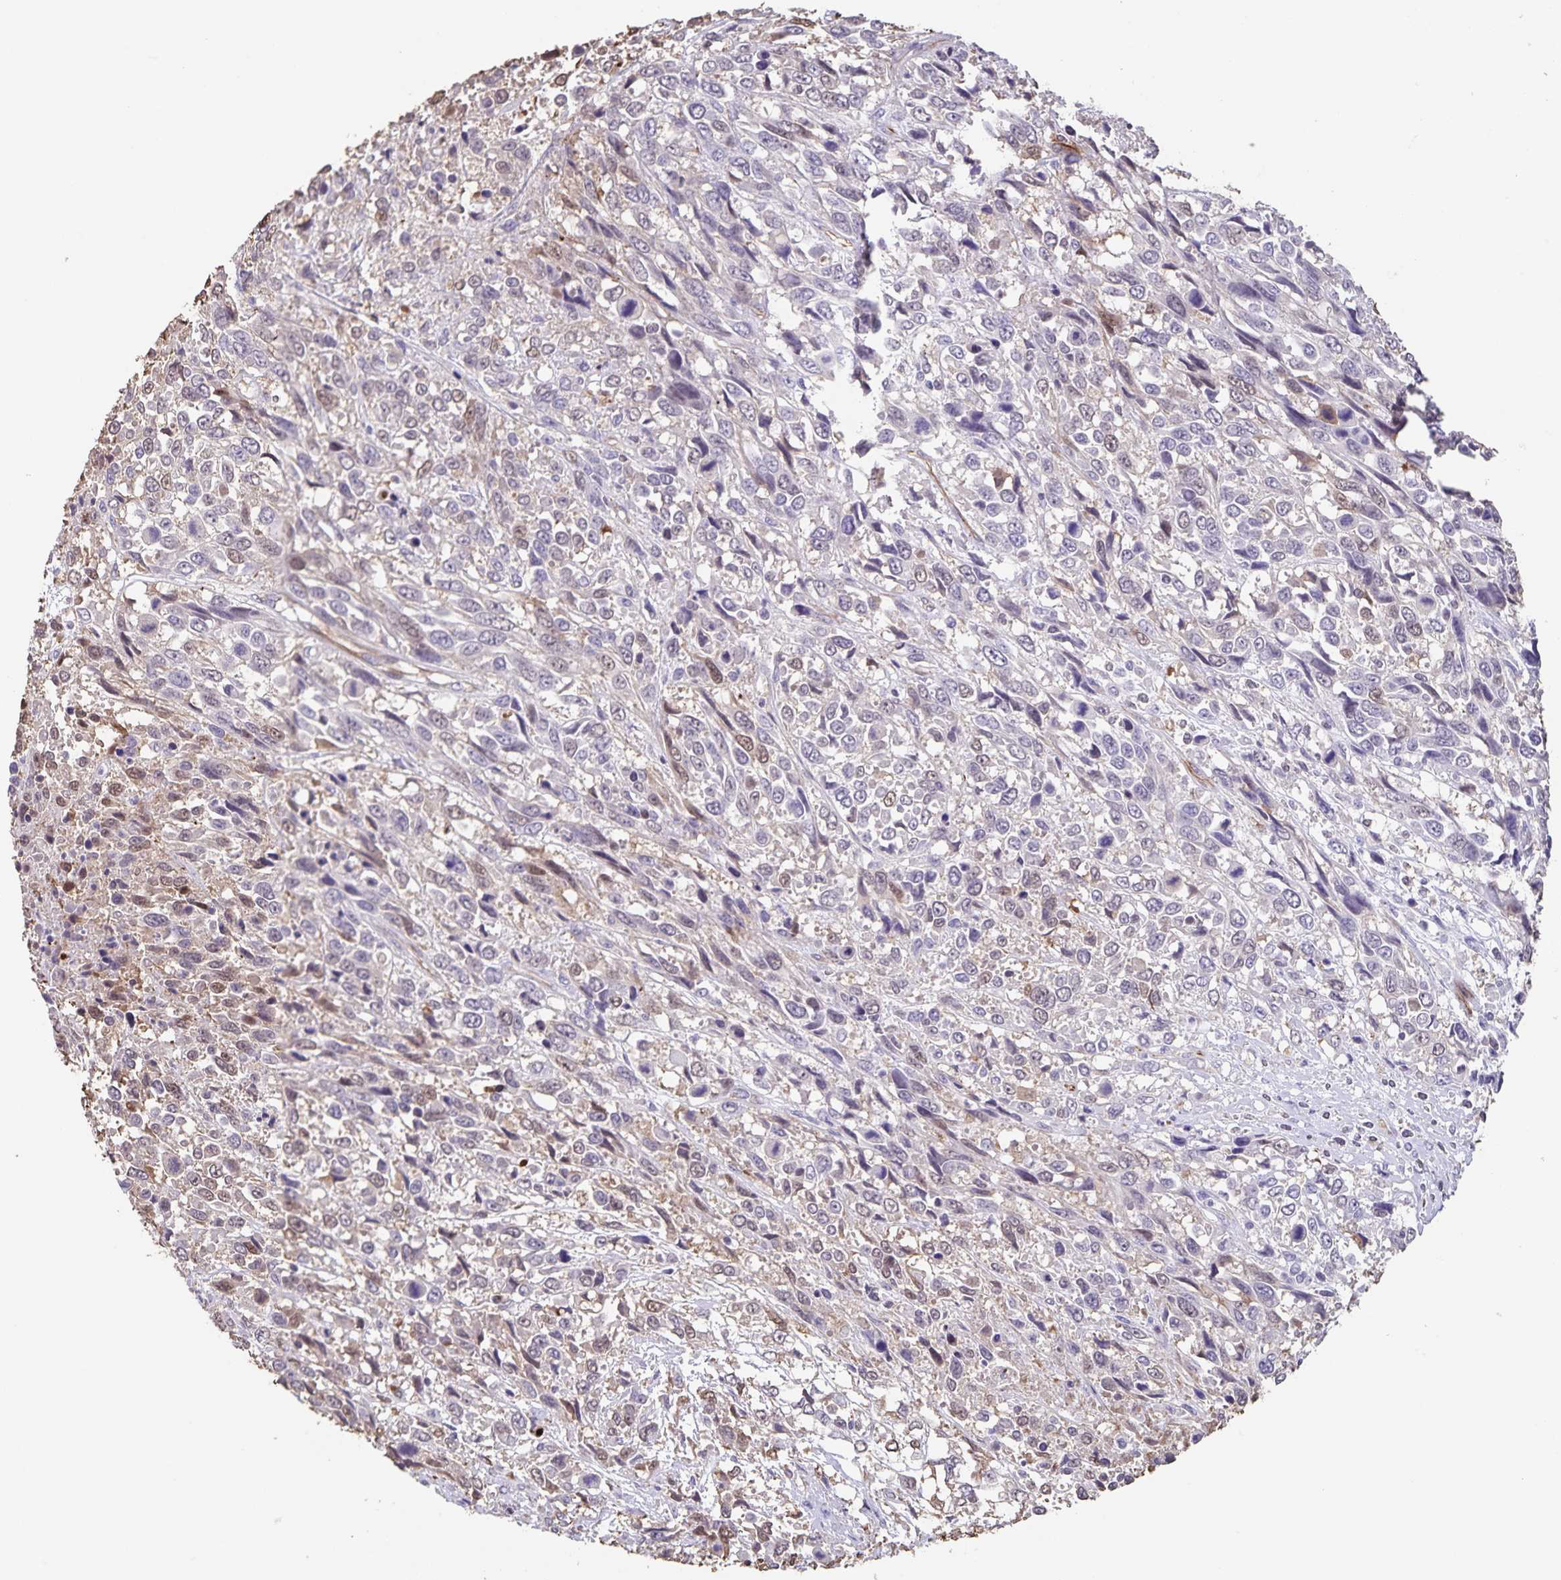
{"staining": {"intensity": "negative", "quantity": "none", "location": "none"}, "tissue": "urothelial cancer", "cell_type": "Tumor cells", "image_type": "cancer", "snomed": [{"axis": "morphology", "description": "Urothelial carcinoma, High grade"}, {"axis": "topography", "description": "Urinary bladder"}], "caption": "The micrograph shows no significant staining in tumor cells of high-grade urothelial carcinoma.", "gene": "SYNM", "patient": {"sex": "female", "age": 70}}